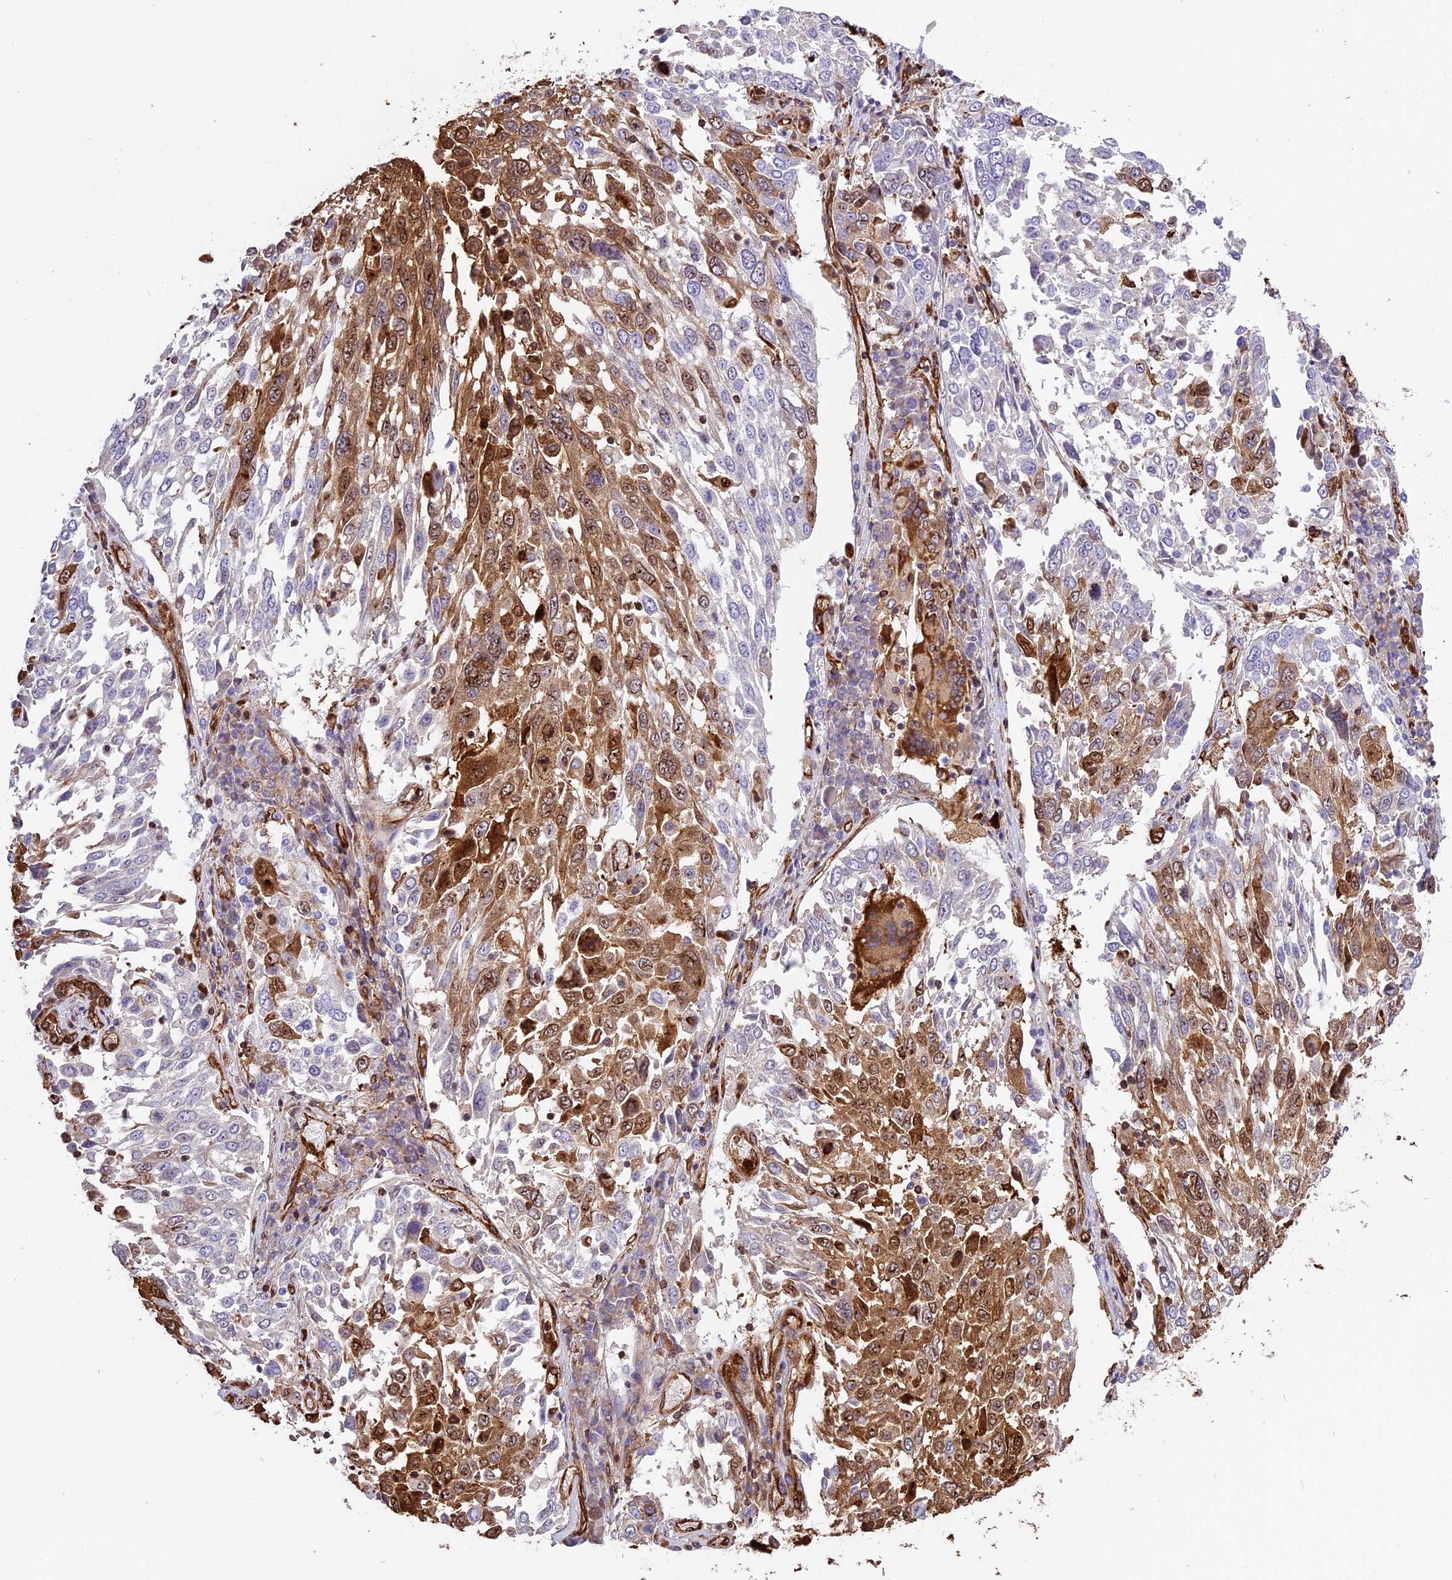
{"staining": {"intensity": "moderate", "quantity": "<25%", "location": "cytoplasmic/membranous,nuclear"}, "tissue": "lung cancer", "cell_type": "Tumor cells", "image_type": "cancer", "snomed": [{"axis": "morphology", "description": "Squamous cell carcinoma, NOS"}, {"axis": "topography", "description": "Lung"}], "caption": "Protein expression analysis of human lung cancer (squamous cell carcinoma) reveals moderate cytoplasmic/membranous and nuclear positivity in about <25% of tumor cells.", "gene": "CD99L2", "patient": {"sex": "male", "age": 65}}